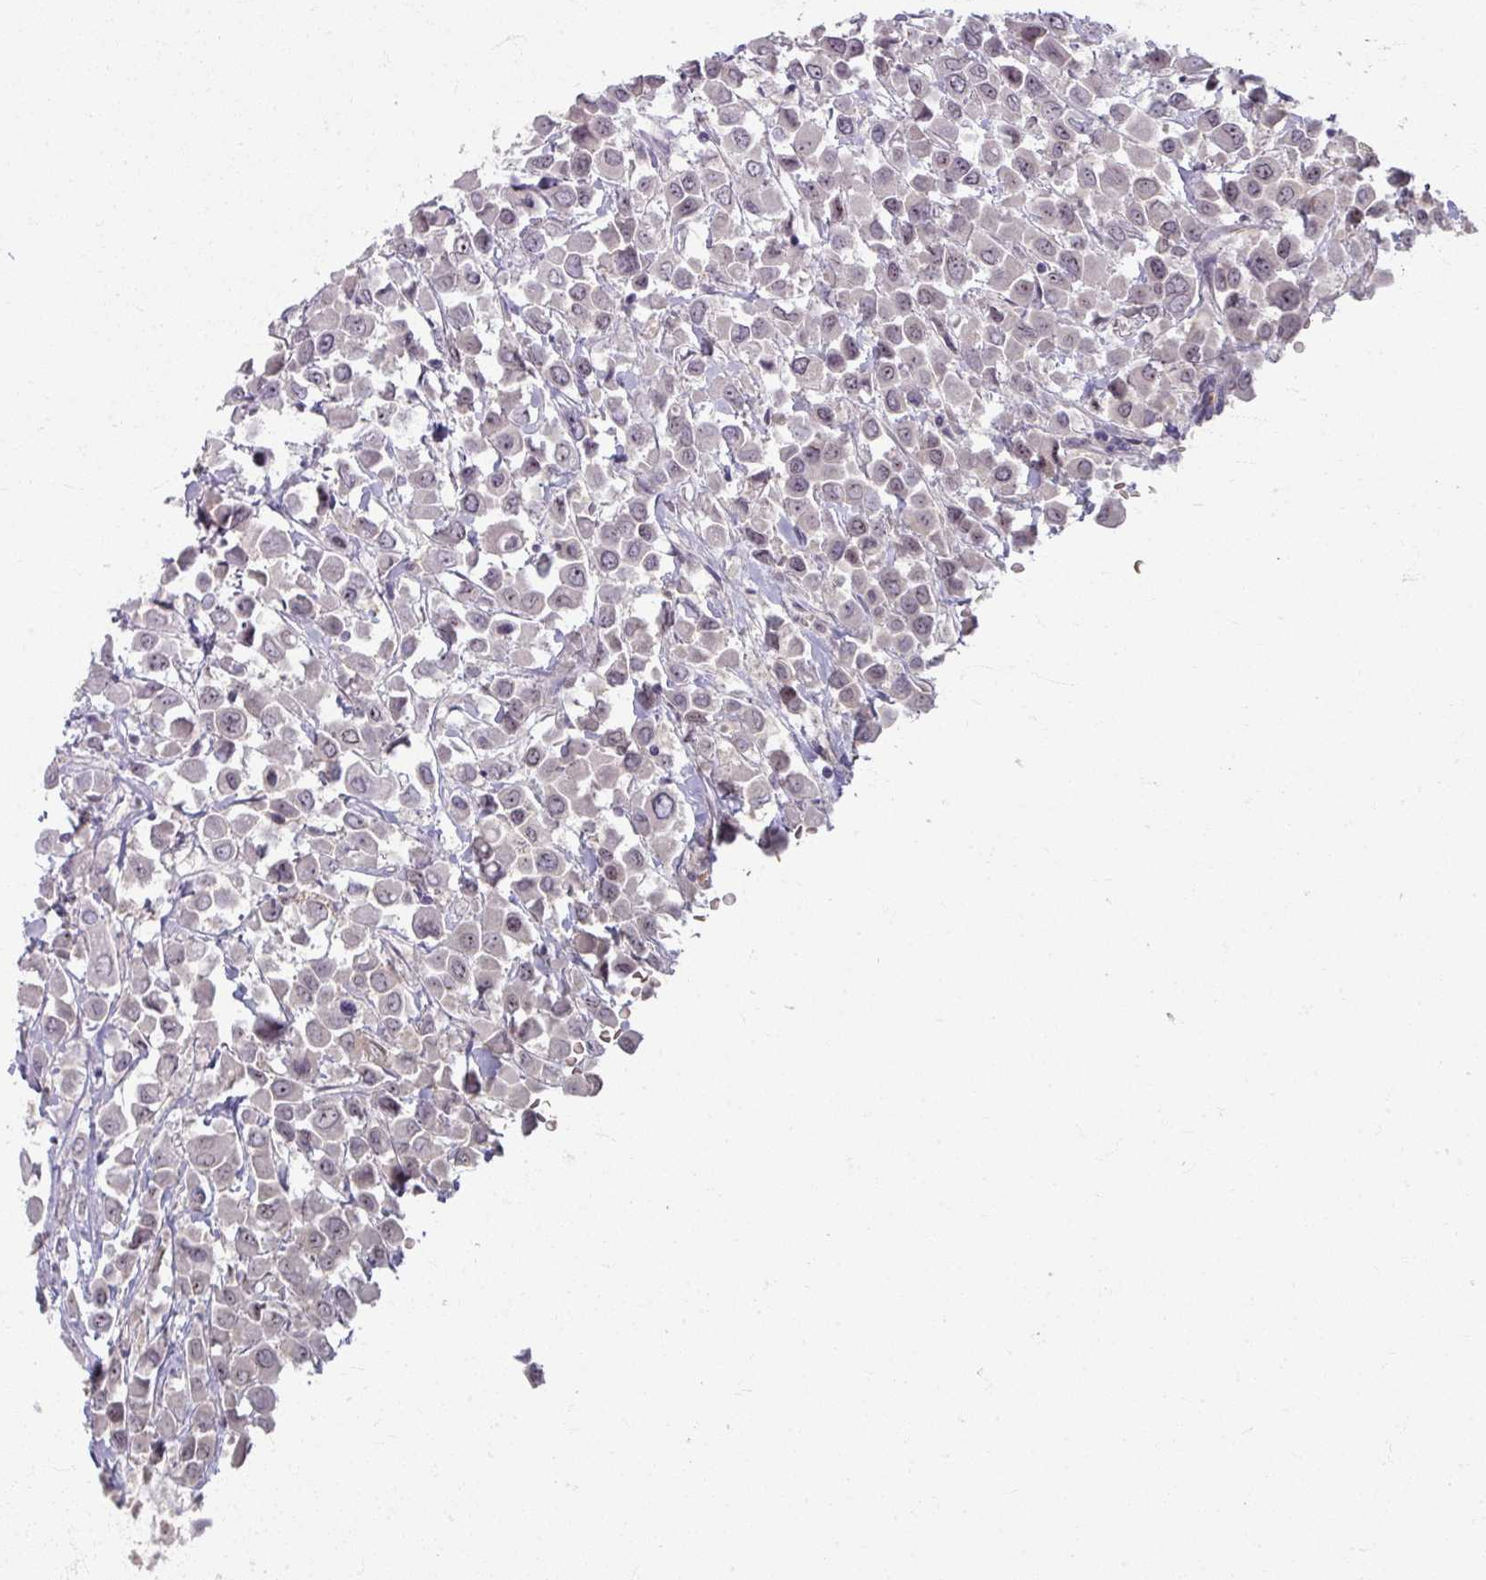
{"staining": {"intensity": "negative", "quantity": "none", "location": "none"}, "tissue": "breast cancer", "cell_type": "Tumor cells", "image_type": "cancer", "snomed": [{"axis": "morphology", "description": "Duct carcinoma"}, {"axis": "topography", "description": "Breast"}], "caption": "Tumor cells are negative for brown protein staining in invasive ductal carcinoma (breast).", "gene": "KMT5C", "patient": {"sex": "female", "age": 61}}